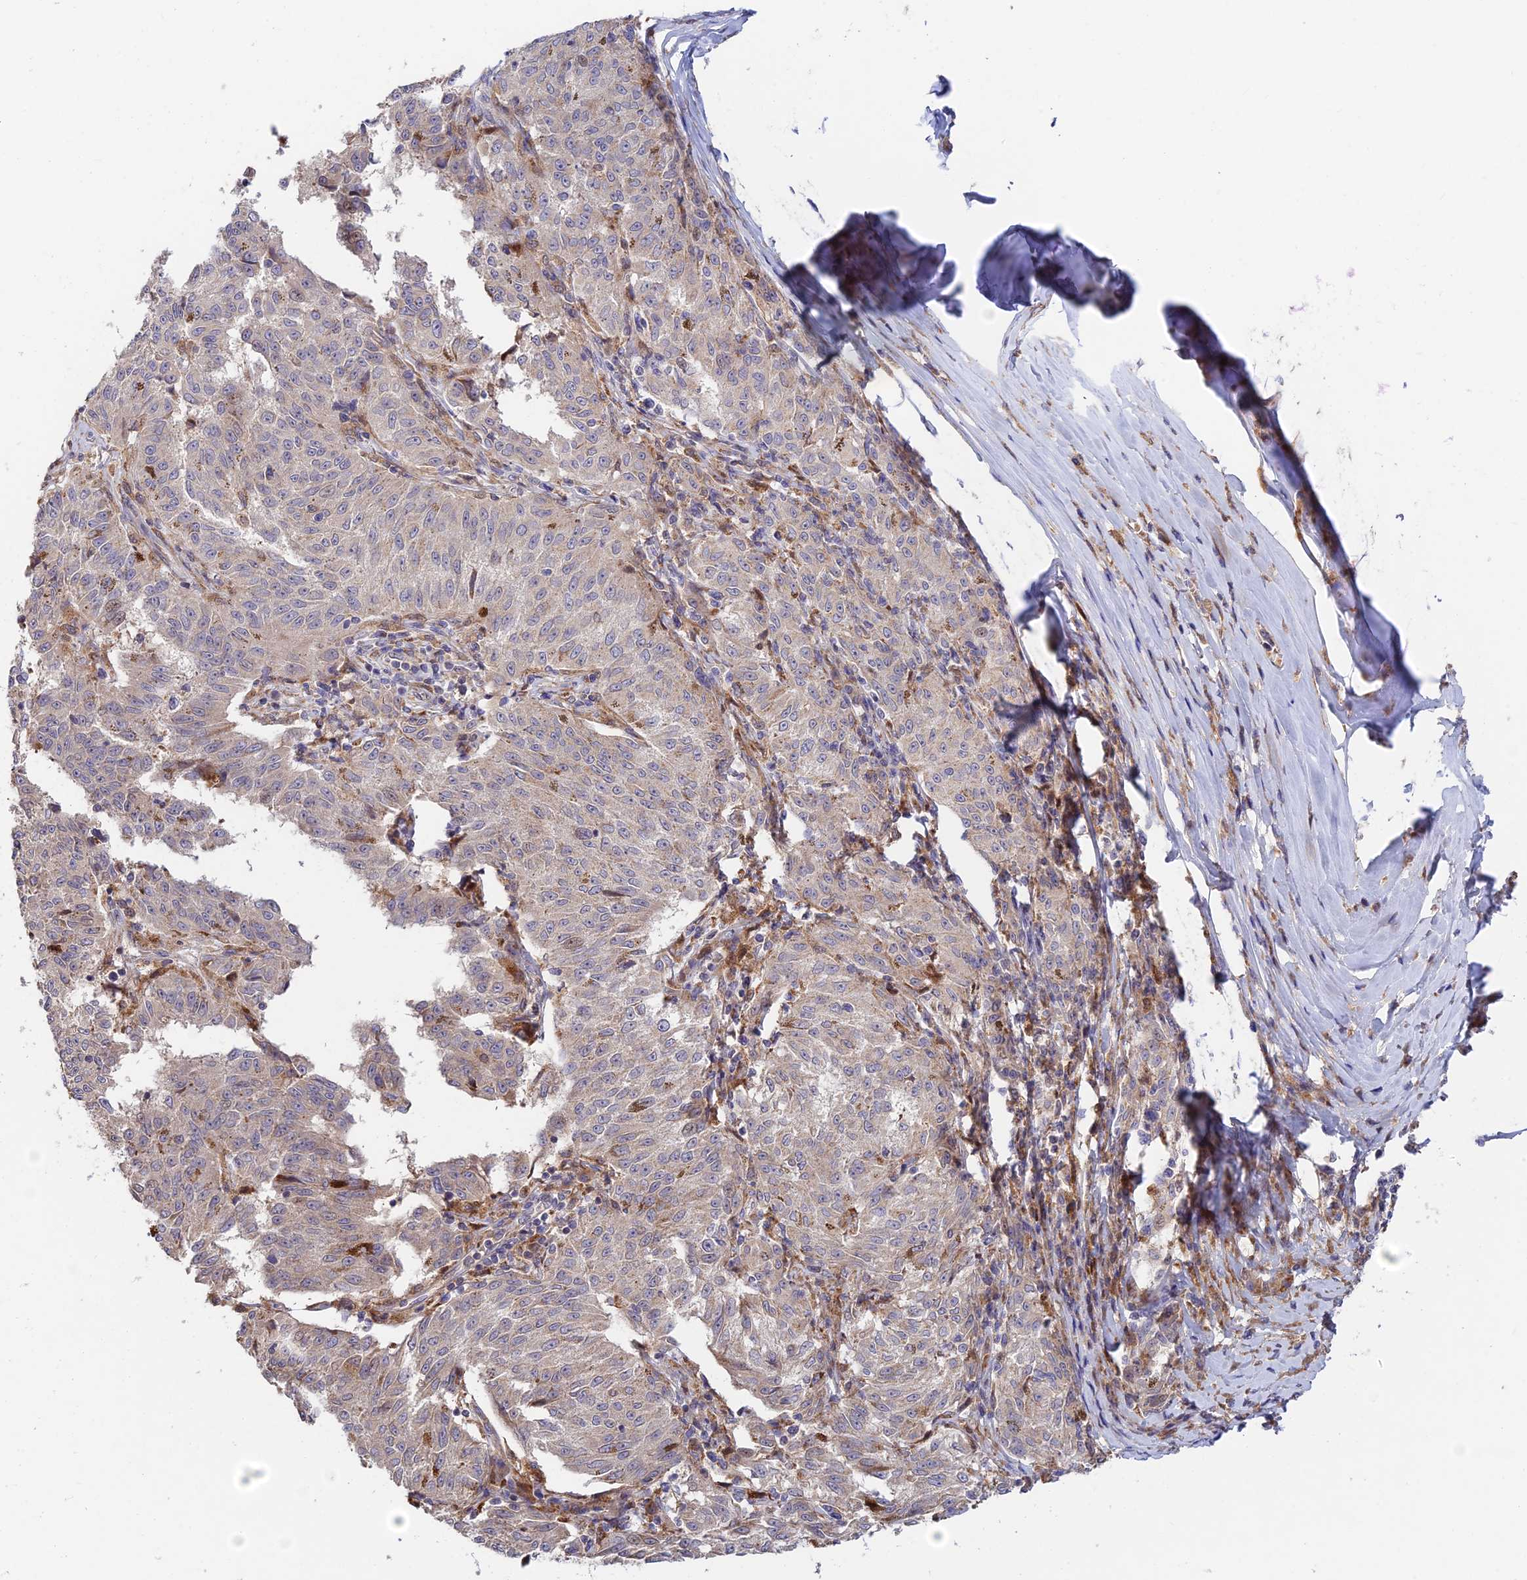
{"staining": {"intensity": "negative", "quantity": "none", "location": "none"}, "tissue": "melanoma", "cell_type": "Tumor cells", "image_type": "cancer", "snomed": [{"axis": "morphology", "description": "Malignant melanoma, NOS"}, {"axis": "topography", "description": "Skin"}], "caption": "A histopathology image of malignant melanoma stained for a protein displays no brown staining in tumor cells.", "gene": "FUOM", "patient": {"sex": "female", "age": 72}}